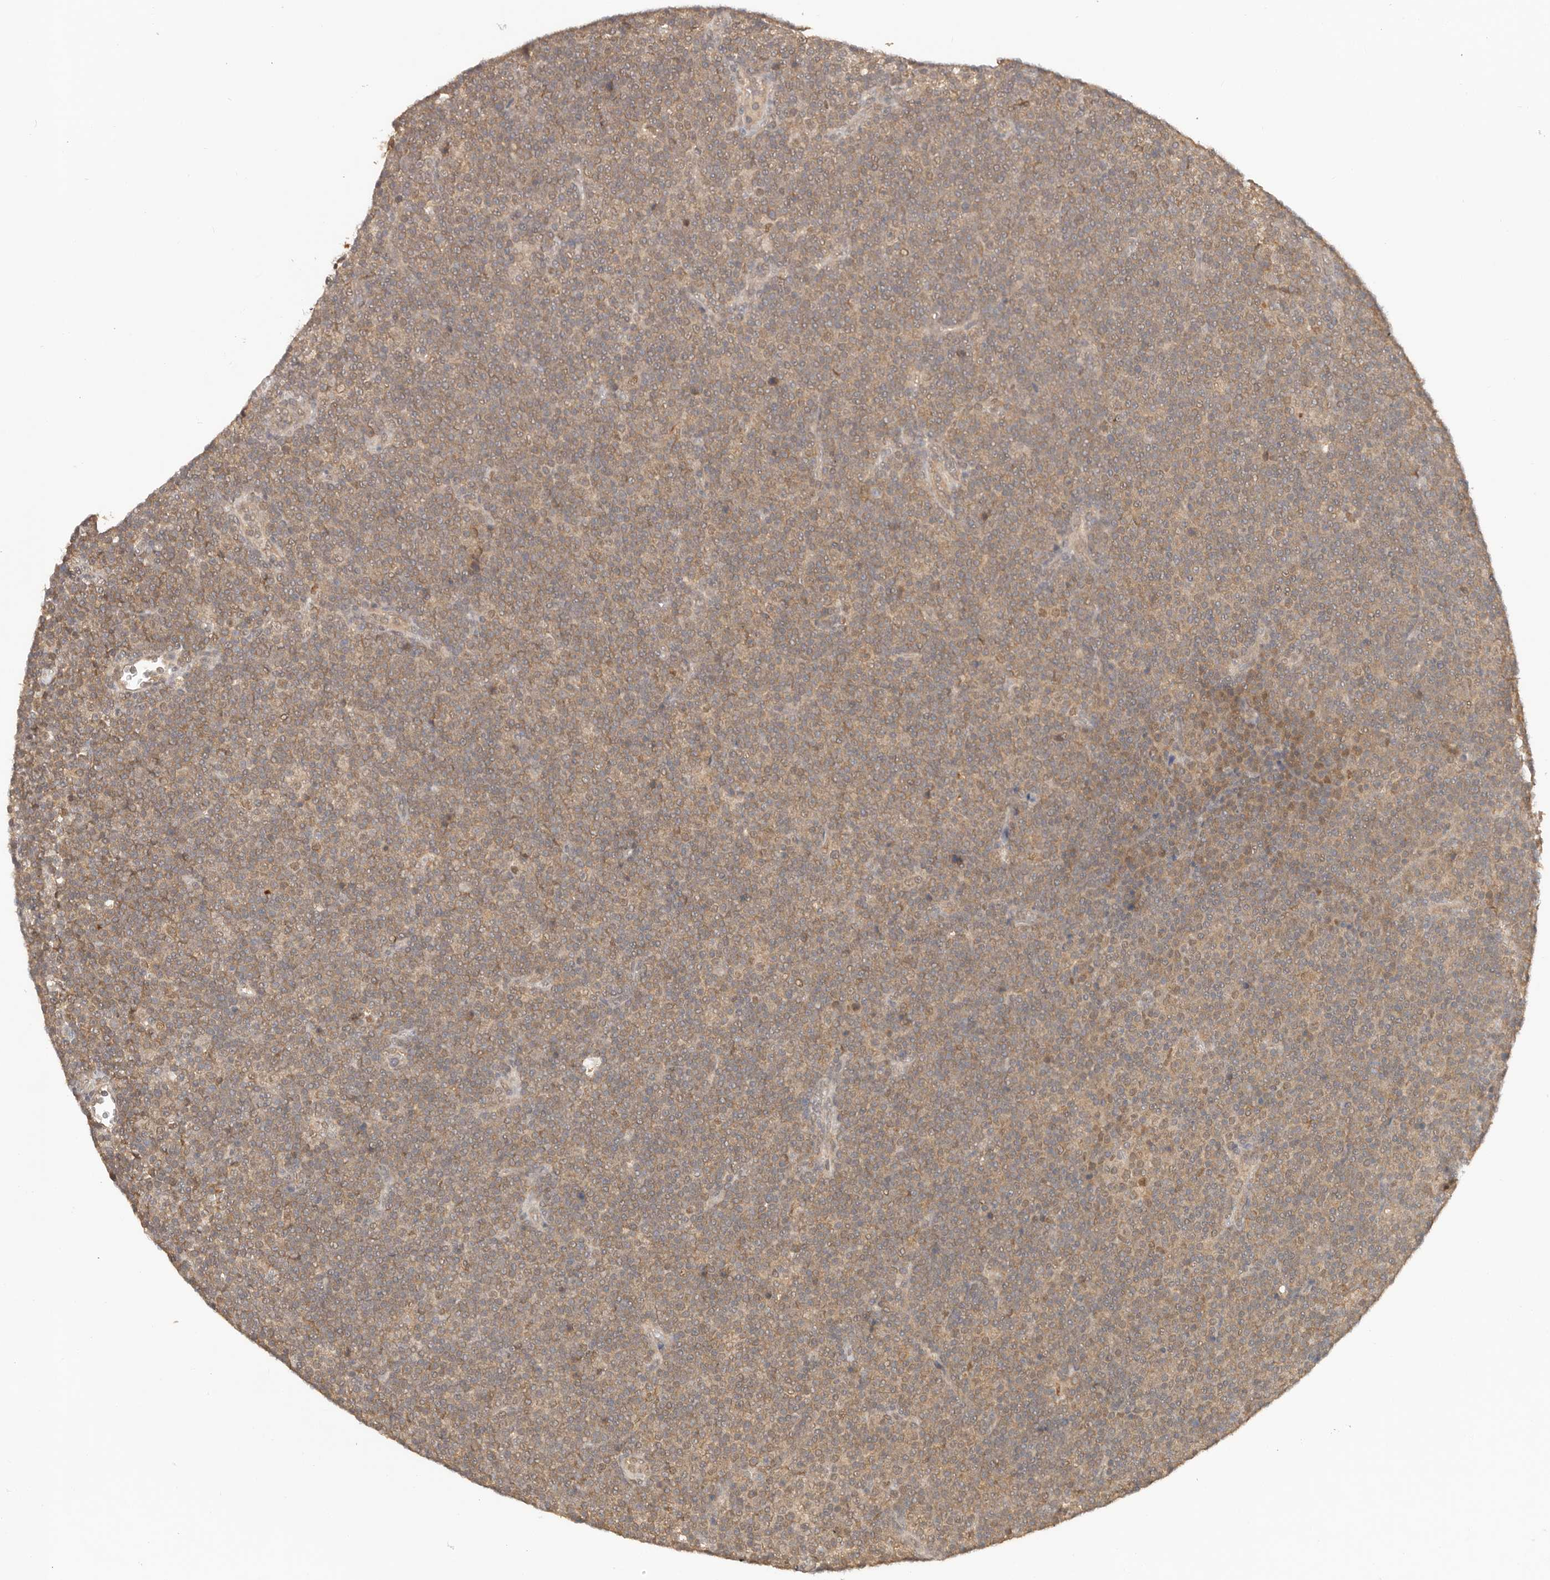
{"staining": {"intensity": "weak", "quantity": ">75%", "location": "cytoplasmic/membranous"}, "tissue": "lymphoma", "cell_type": "Tumor cells", "image_type": "cancer", "snomed": [{"axis": "morphology", "description": "Malignant lymphoma, non-Hodgkin's type, Low grade"}, {"axis": "topography", "description": "Lymph node"}], "caption": "DAB immunohistochemical staining of low-grade malignant lymphoma, non-Hodgkin's type reveals weak cytoplasmic/membranous protein positivity in approximately >75% of tumor cells.", "gene": "PSMA5", "patient": {"sex": "female", "age": 67}}